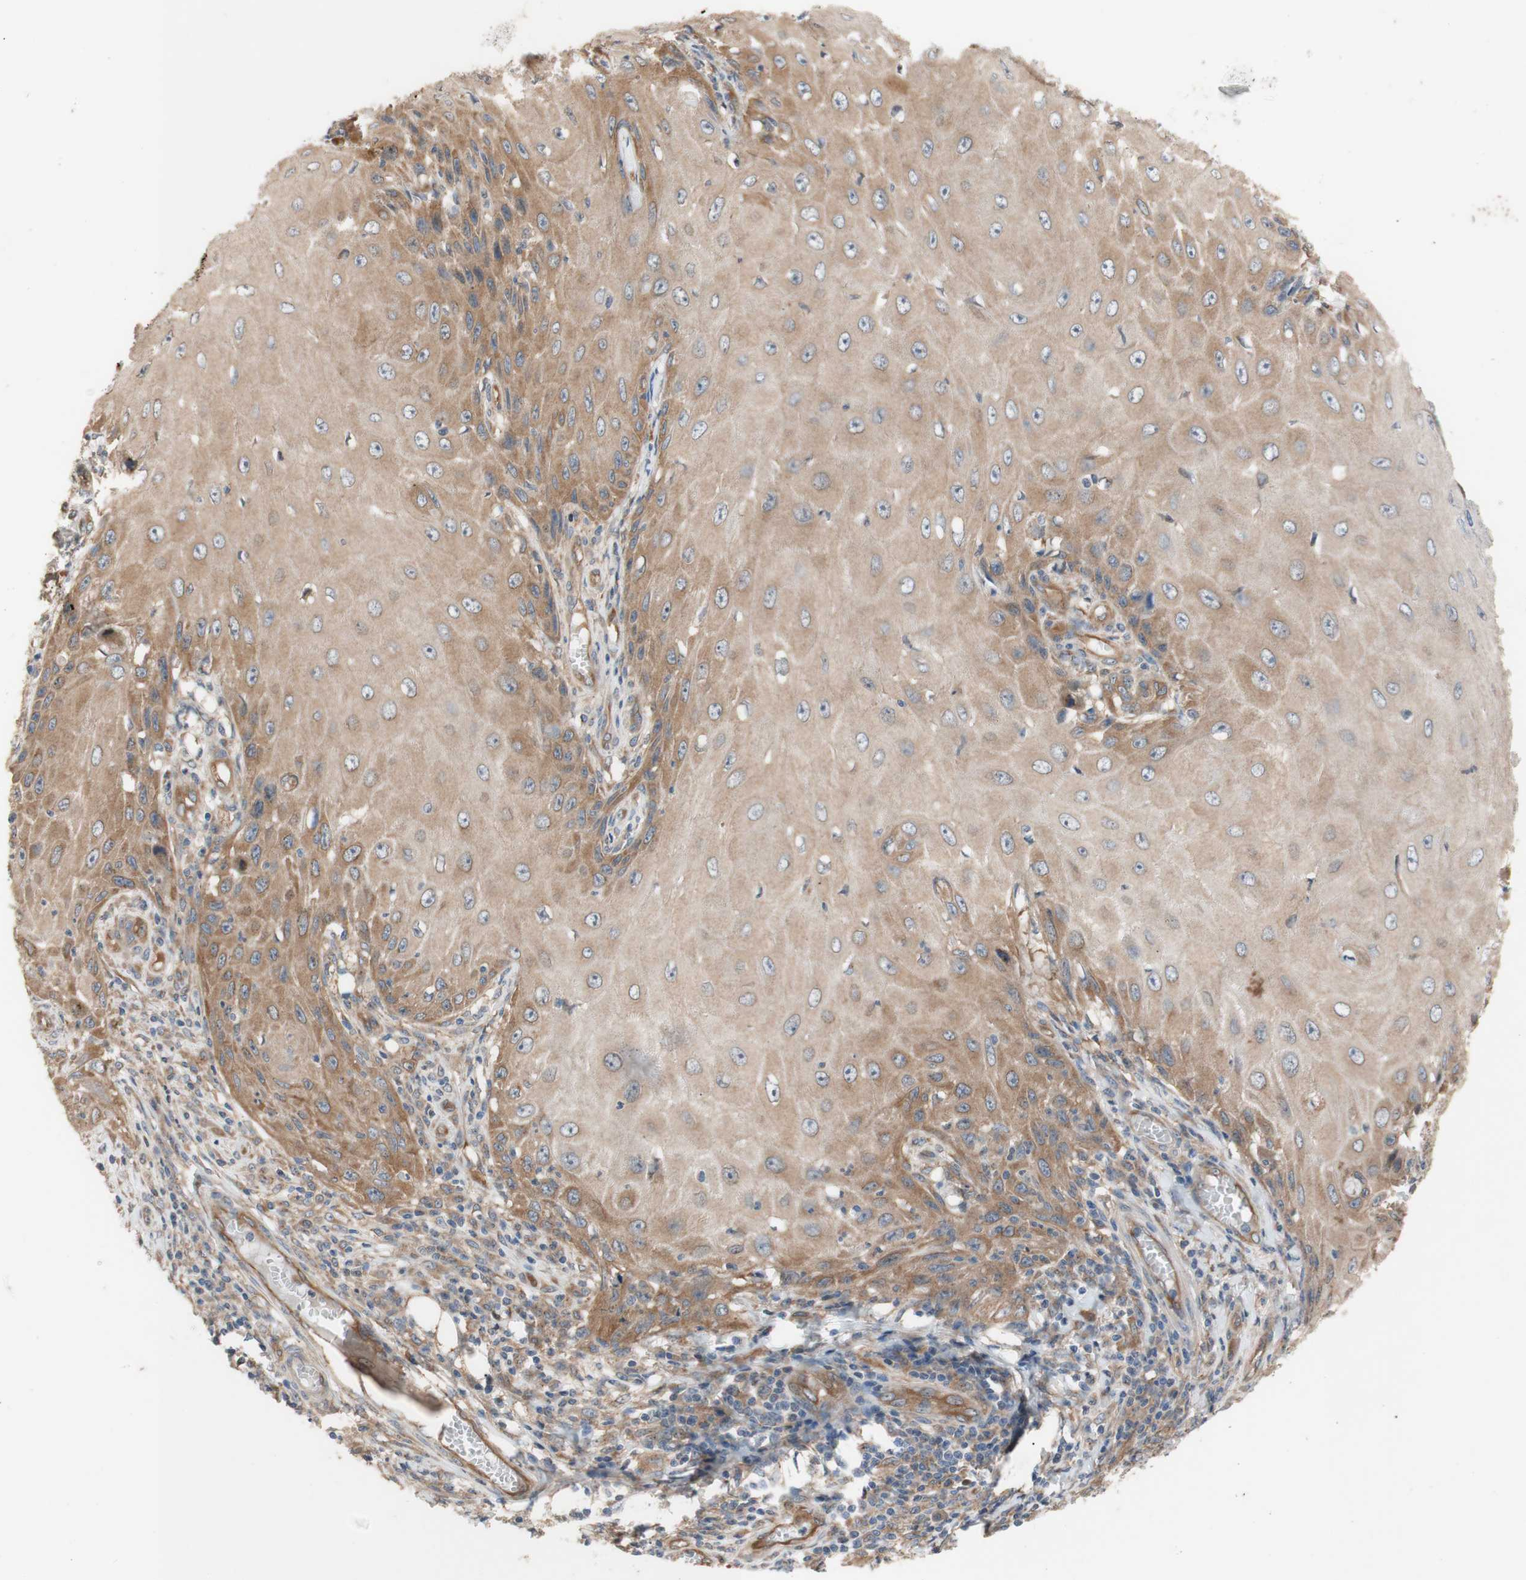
{"staining": {"intensity": "moderate", "quantity": ">75%", "location": "cytoplasmic/membranous"}, "tissue": "skin cancer", "cell_type": "Tumor cells", "image_type": "cancer", "snomed": [{"axis": "morphology", "description": "Squamous cell carcinoma, NOS"}, {"axis": "topography", "description": "Skin"}], "caption": "Immunohistochemical staining of squamous cell carcinoma (skin) exhibits moderate cytoplasmic/membranous protein expression in approximately >75% of tumor cells. (DAB (3,3'-diaminobenzidine) = brown stain, brightfield microscopy at high magnification).", "gene": "DYNLRB1", "patient": {"sex": "female", "age": 73}}